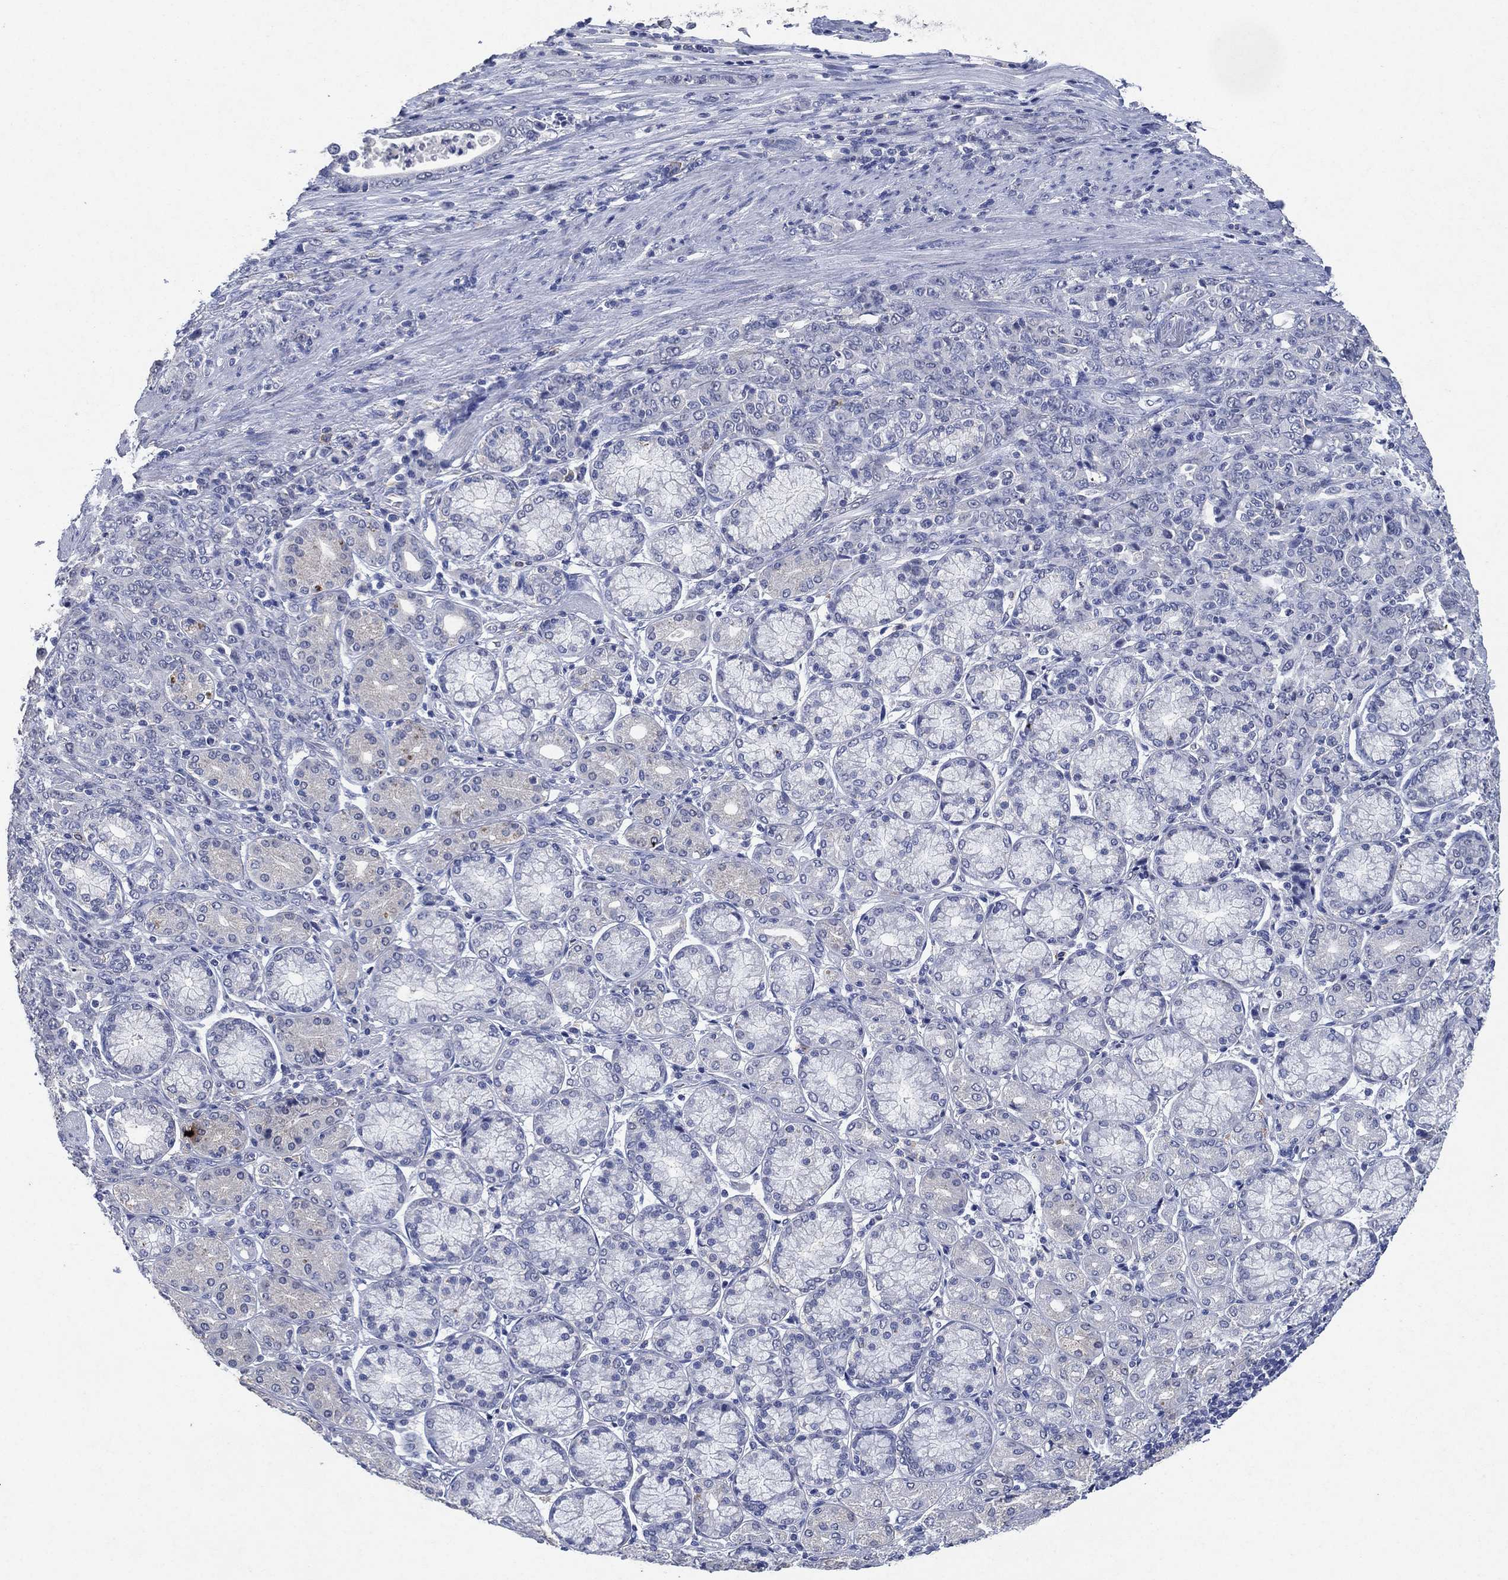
{"staining": {"intensity": "negative", "quantity": "none", "location": "none"}, "tissue": "stomach cancer", "cell_type": "Tumor cells", "image_type": "cancer", "snomed": [{"axis": "morphology", "description": "Normal tissue, NOS"}, {"axis": "morphology", "description": "Adenocarcinoma, NOS"}, {"axis": "topography", "description": "Stomach"}], "caption": "This micrograph is of stomach cancer (adenocarcinoma) stained with immunohistochemistry to label a protein in brown with the nuclei are counter-stained blue. There is no positivity in tumor cells. Brightfield microscopy of immunohistochemistry (IHC) stained with DAB (brown) and hematoxylin (blue), captured at high magnification.", "gene": "FSCN2", "patient": {"sex": "female", "age": 79}}